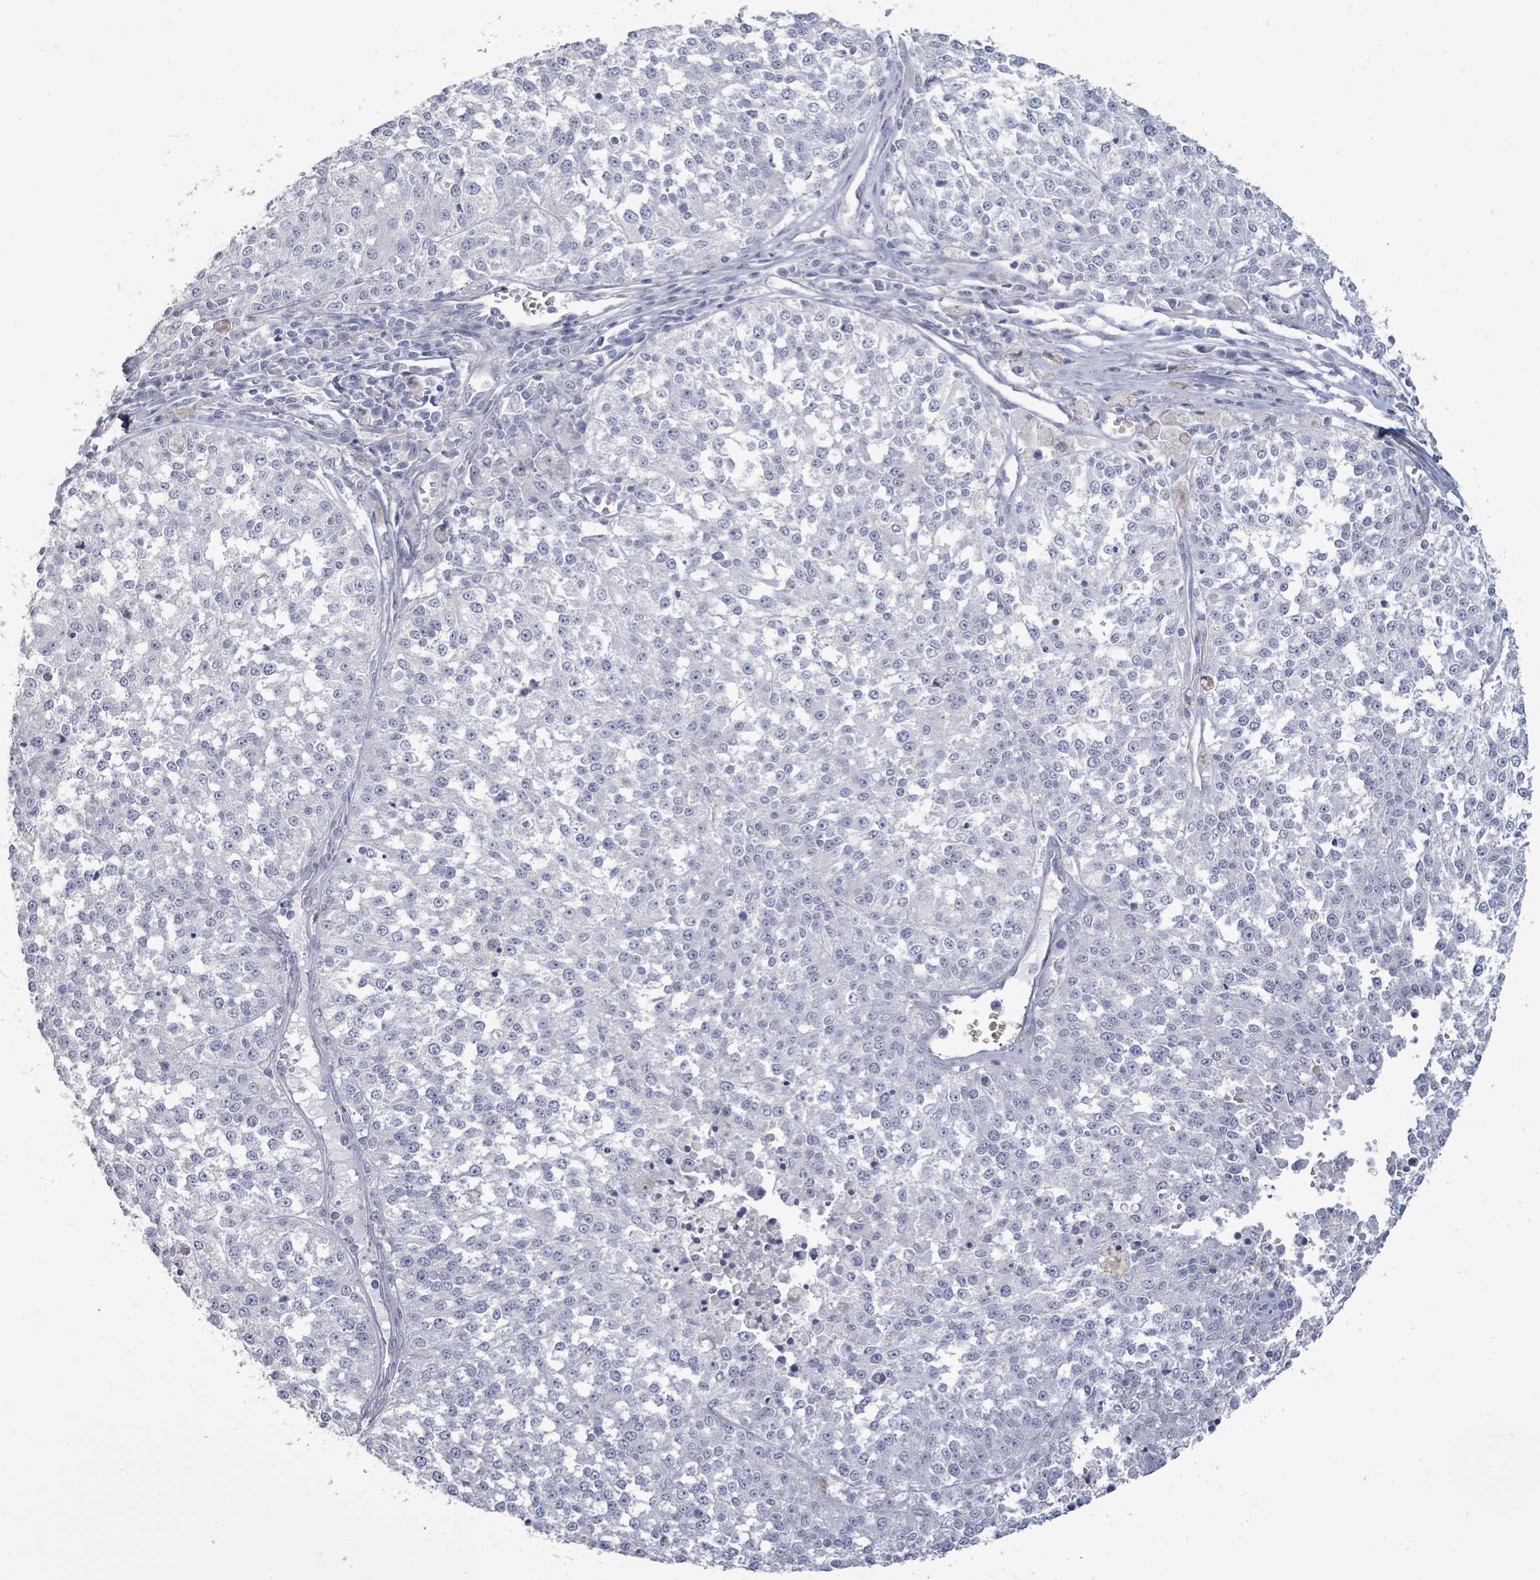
{"staining": {"intensity": "negative", "quantity": "none", "location": "none"}, "tissue": "melanoma", "cell_type": "Tumor cells", "image_type": "cancer", "snomed": [{"axis": "morphology", "description": "Malignant melanoma, NOS"}, {"axis": "topography", "description": "Skin"}], "caption": "This is an immunohistochemistry histopathology image of malignant melanoma. There is no expression in tumor cells.", "gene": "CT45A5", "patient": {"sex": "female", "age": 64}}